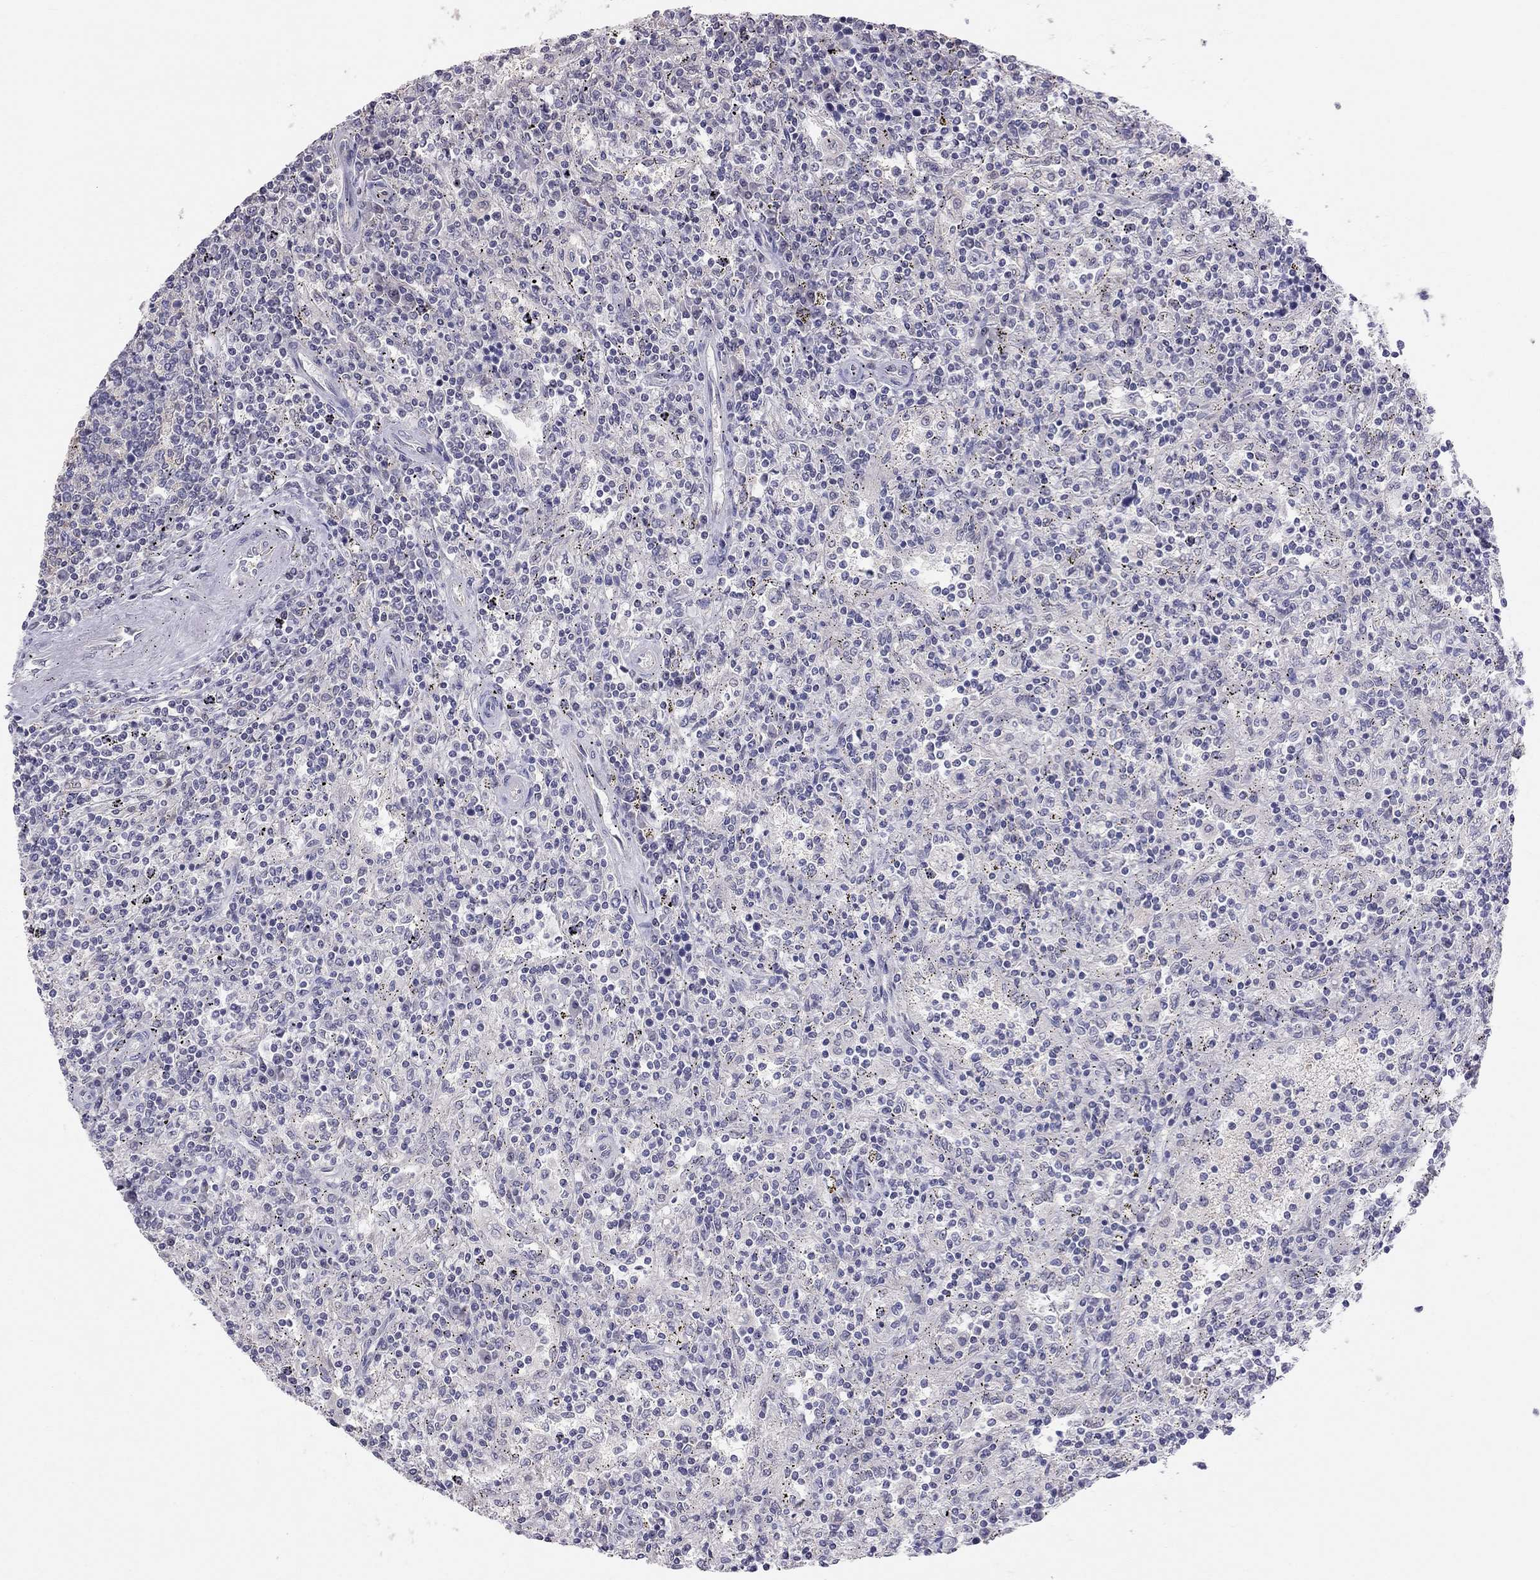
{"staining": {"intensity": "negative", "quantity": "none", "location": "none"}, "tissue": "lymphoma", "cell_type": "Tumor cells", "image_type": "cancer", "snomed": [{"axis": "morphology", "description": "Malignant lymphoma, non-Hodgkin's type, Low grade"}, {"axis": "topography", "description": "Lymph node"}], "caption": "Malignant lymphoma, non-Hodgkin's type (low-grade) stained for a protein using immunohistochemistry (IHC) displays no expression tumor cells.", "gene": "HSF2BP", "patient": {"sex": "male", "age": 52}}